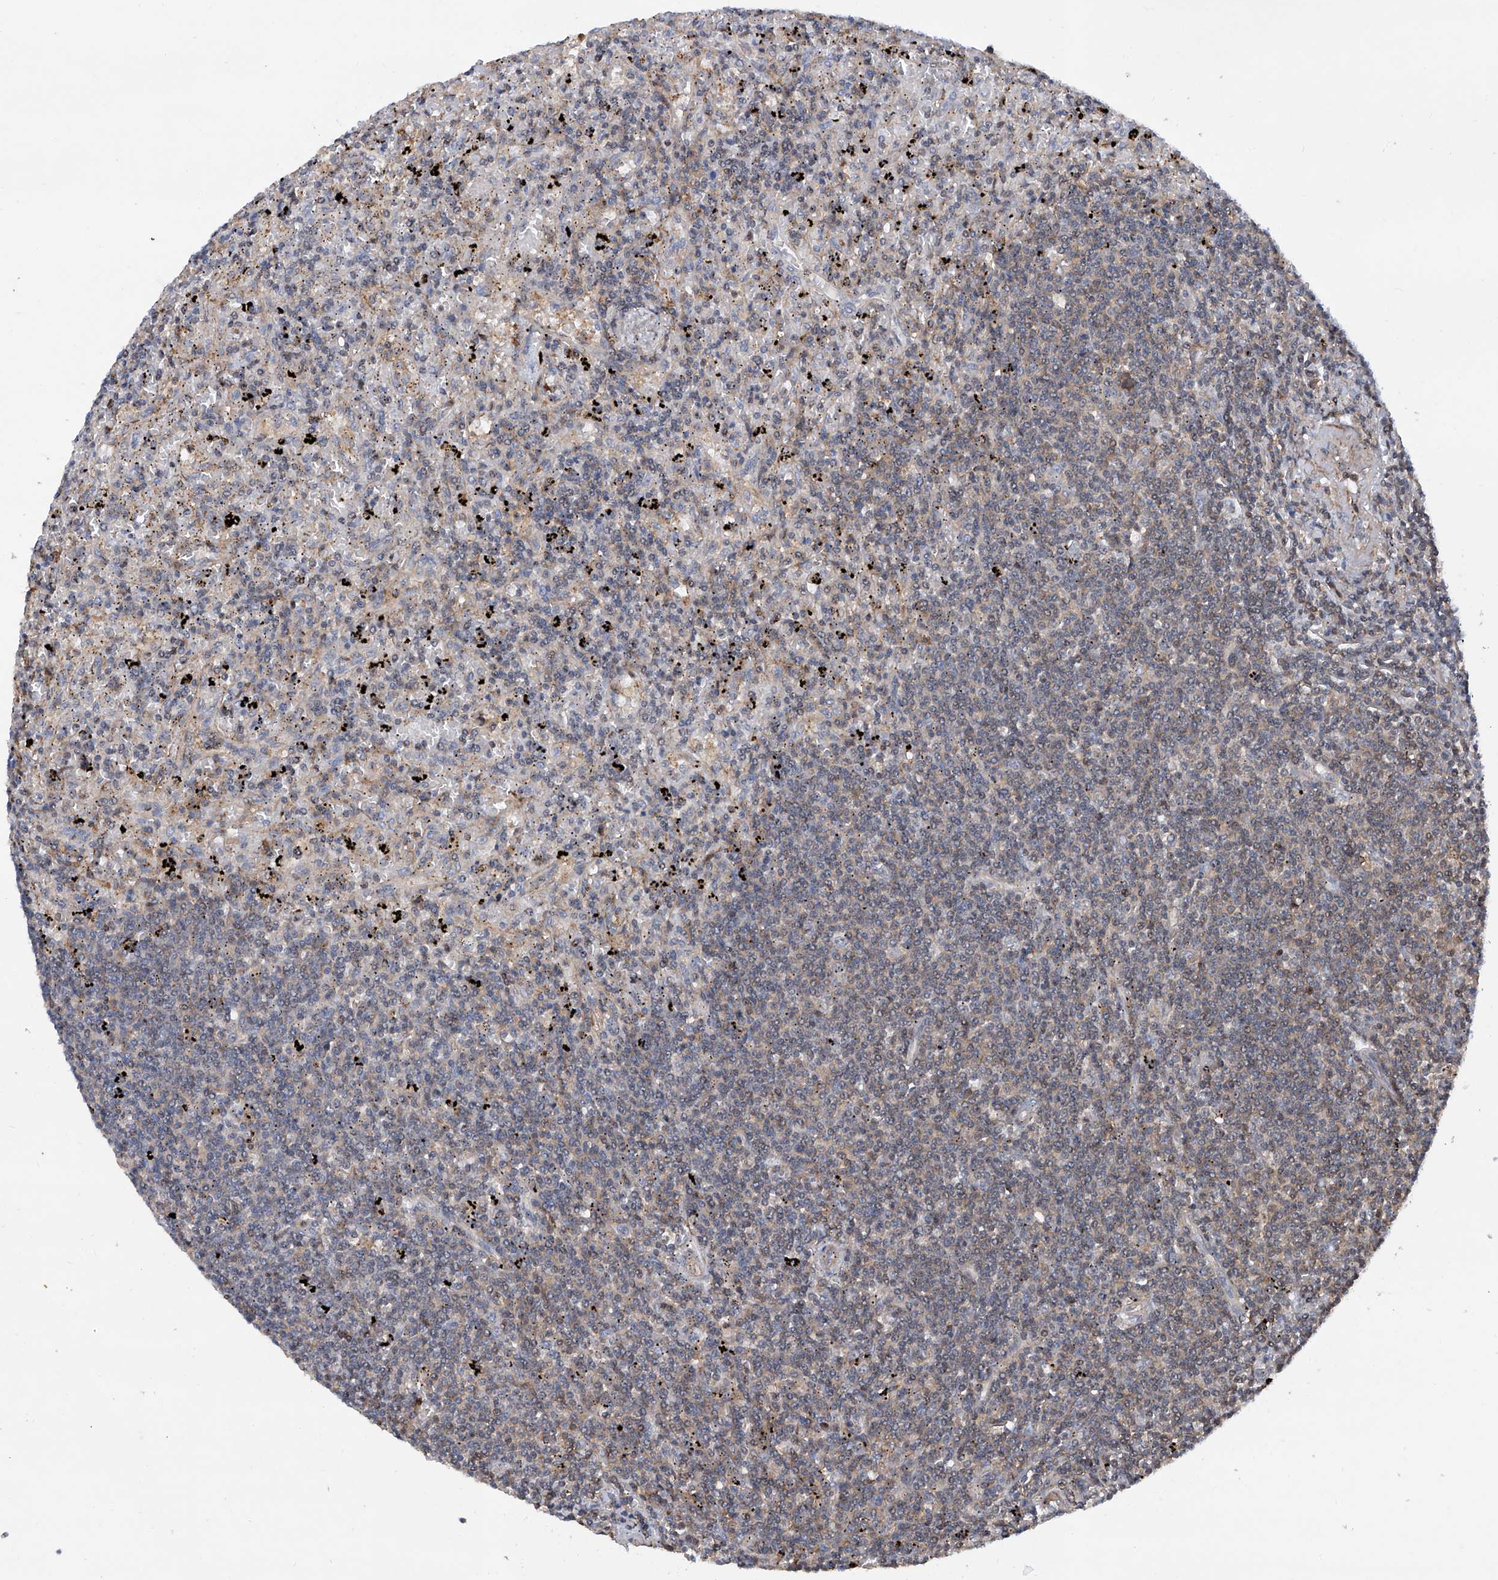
{"staining": {"intensity": "negative", "quantity": "none", "location": "none"}, "tissue": "lymphoma", "cell_type": "Tumor cells", "image_type": "cancer", "snomed": [{"axis": "morphology", "description": "Malignant lymphoma, non-Hodgkin's type, Low grade"}, {"axis": "topography", "description": "Spleen"}], "caption": "Micrograph shows no protein staining in tumor cells of lymphoma tissue.", "gene": "NT5C3A", "patient": {"sex": "male", "age": 76}}